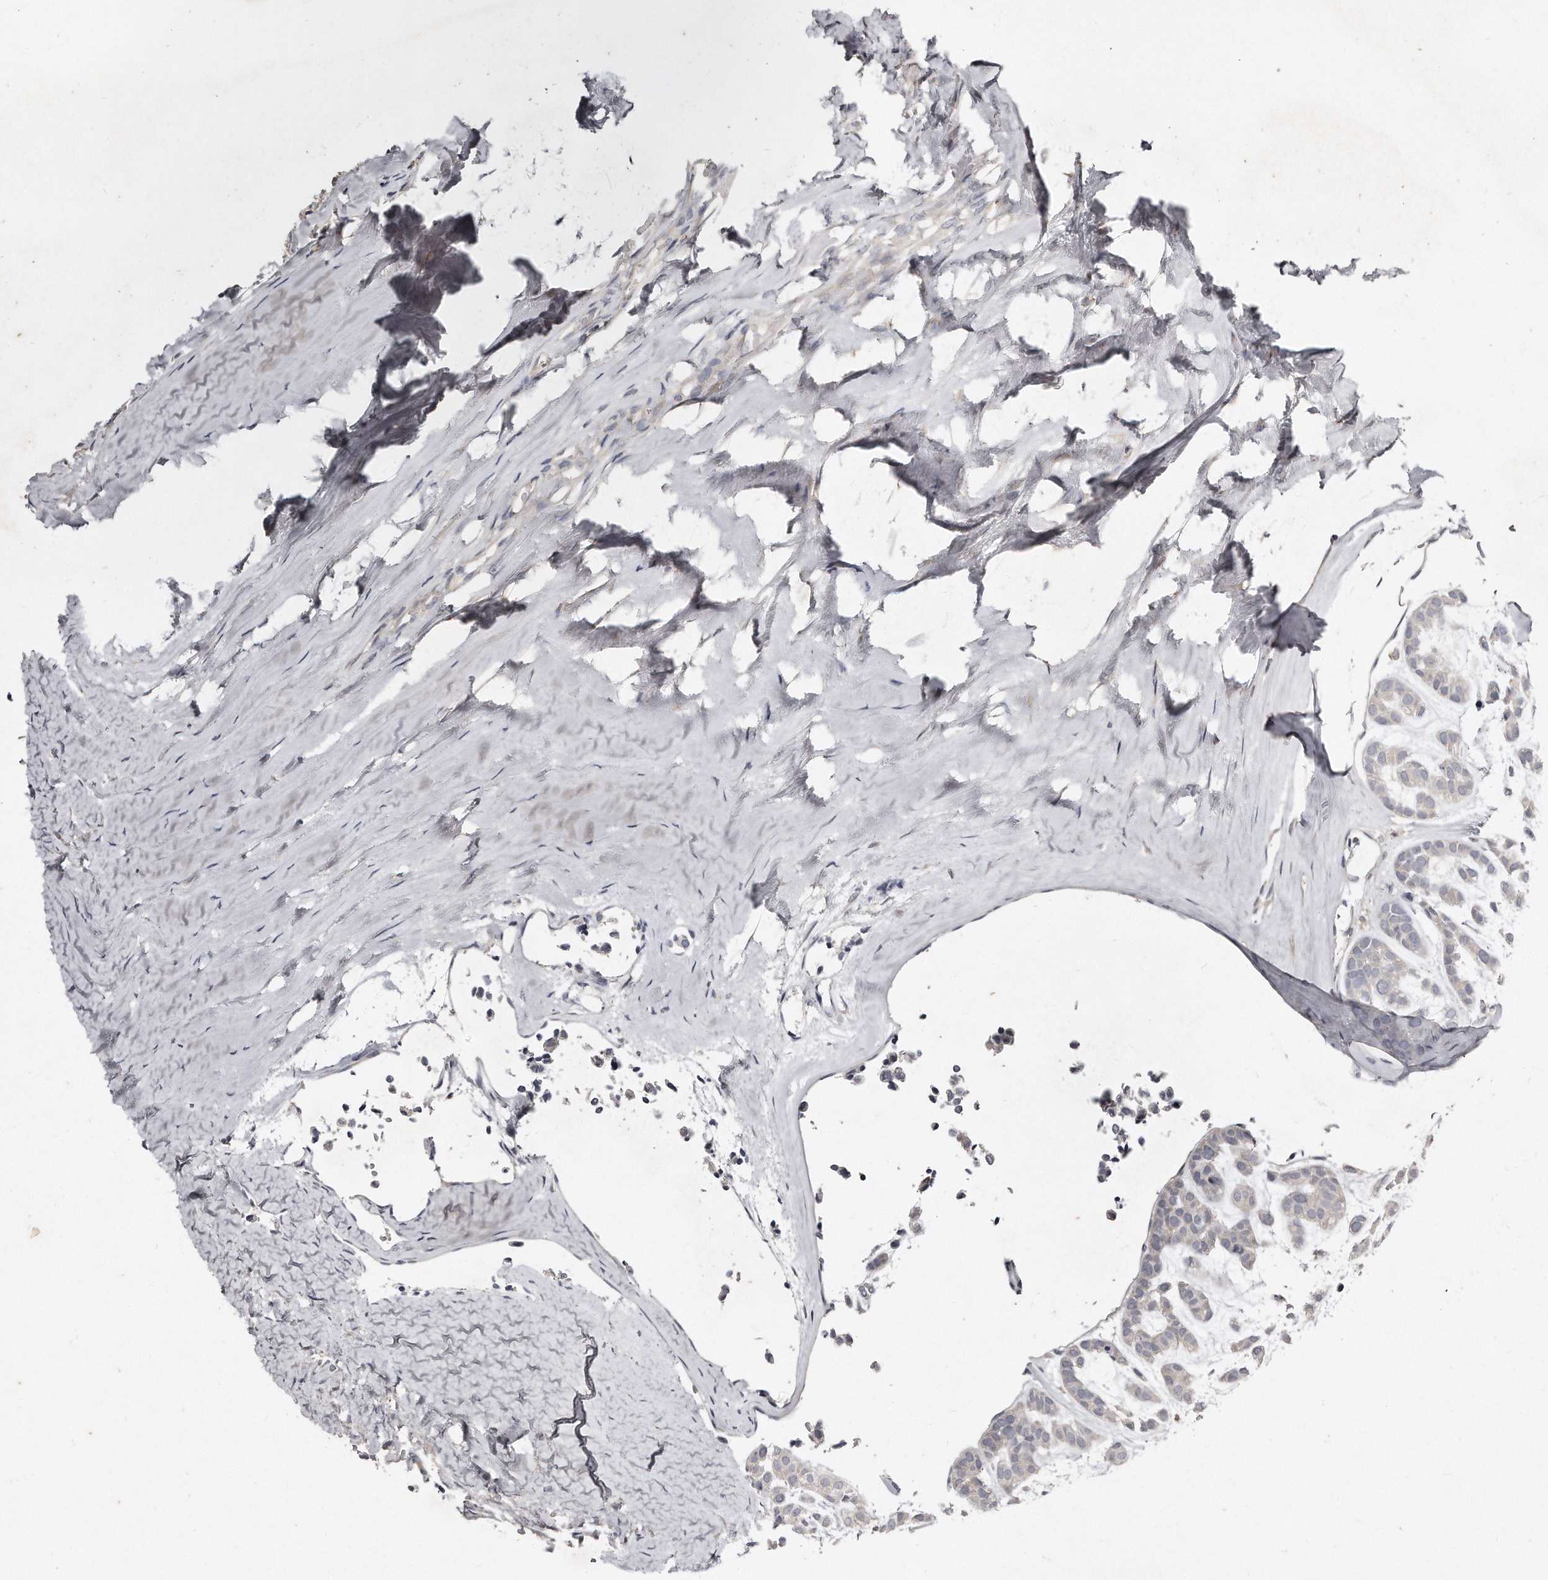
{"staining": {"intensity": "negative", "quantity": "none", "location": "none"}, "tissue": "head and neck cancer", "cell_type": "Tumor cells", "image_type": "cancer", "snomed": [{"axis": "morphology", "description": "Adenocarcinoma, NOS"}, {"axis": "morphology", "description": "Adenoma, NOS"}, {"axis": "topography", "description": "Head-Neck"}], "caption": "Tumor cells are negative for brown protein staining in head and neck adenoma.", "gene": "LMOD1", "patient": {"sex": "female", "age": 55}}